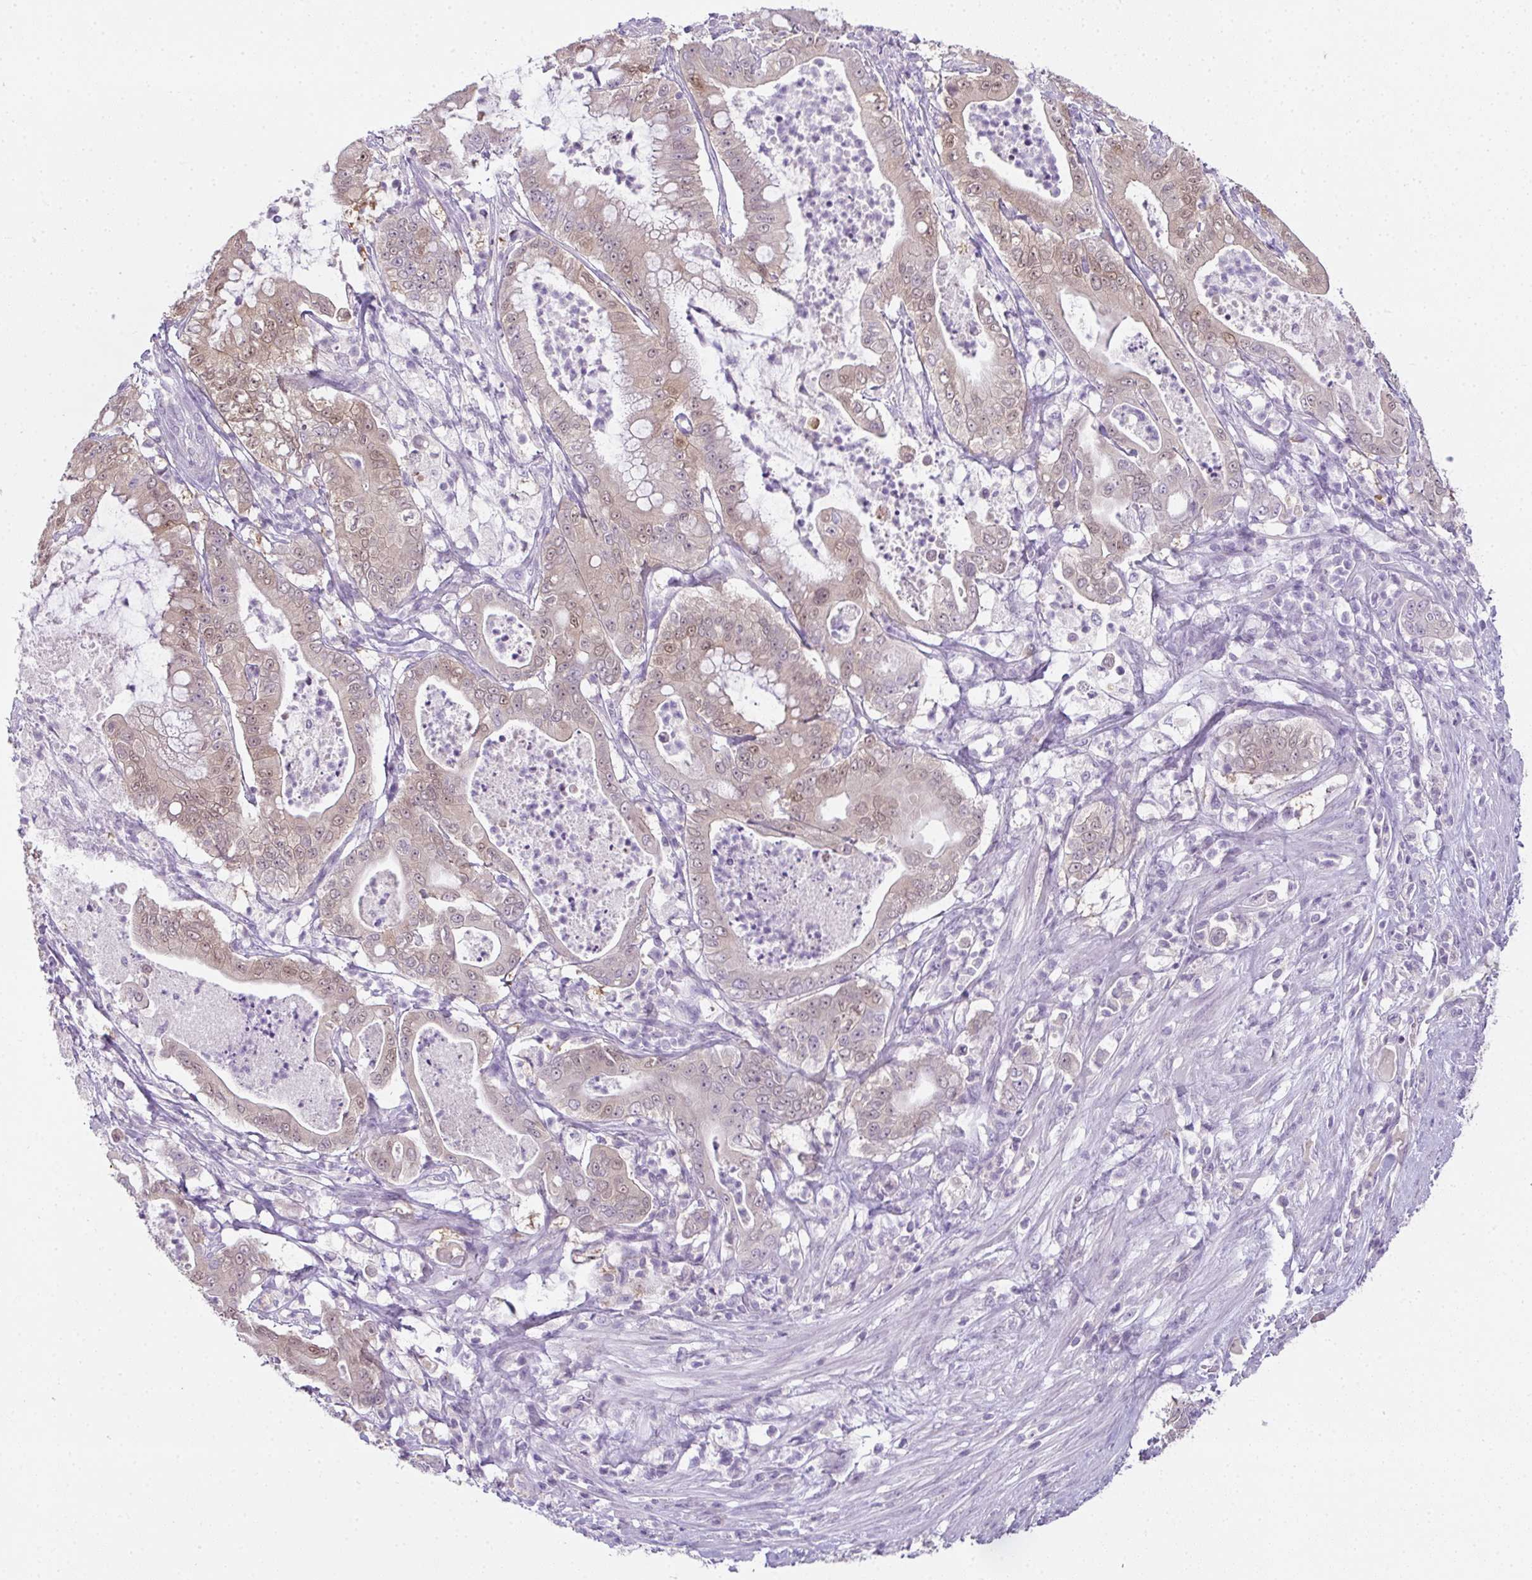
{"staining": {"intensity": "moderate", "quantity": "25%-75%", "location": "cytoplasmic/membranous,nuclear"}, "tissue": "pancreatic cancer", "cell_type": "Tumor cells", "image_type": "cancer", "snomed": [{"axis": "morphology", "description": "Adenocarcinoma, NOS"}, {"axis": "topography", "description": "Pancreas"}], "caption": "Moderate cytoplasmic/membranous and nuclear staining for a protein is identified in approximately 25%-75% of tumor cells of pancreatic cancer (adenocarcinoma) using immunohistochemistry (IHC).", "gene": "CMPK1", "patient": {"sex": "male", "age": 71}}